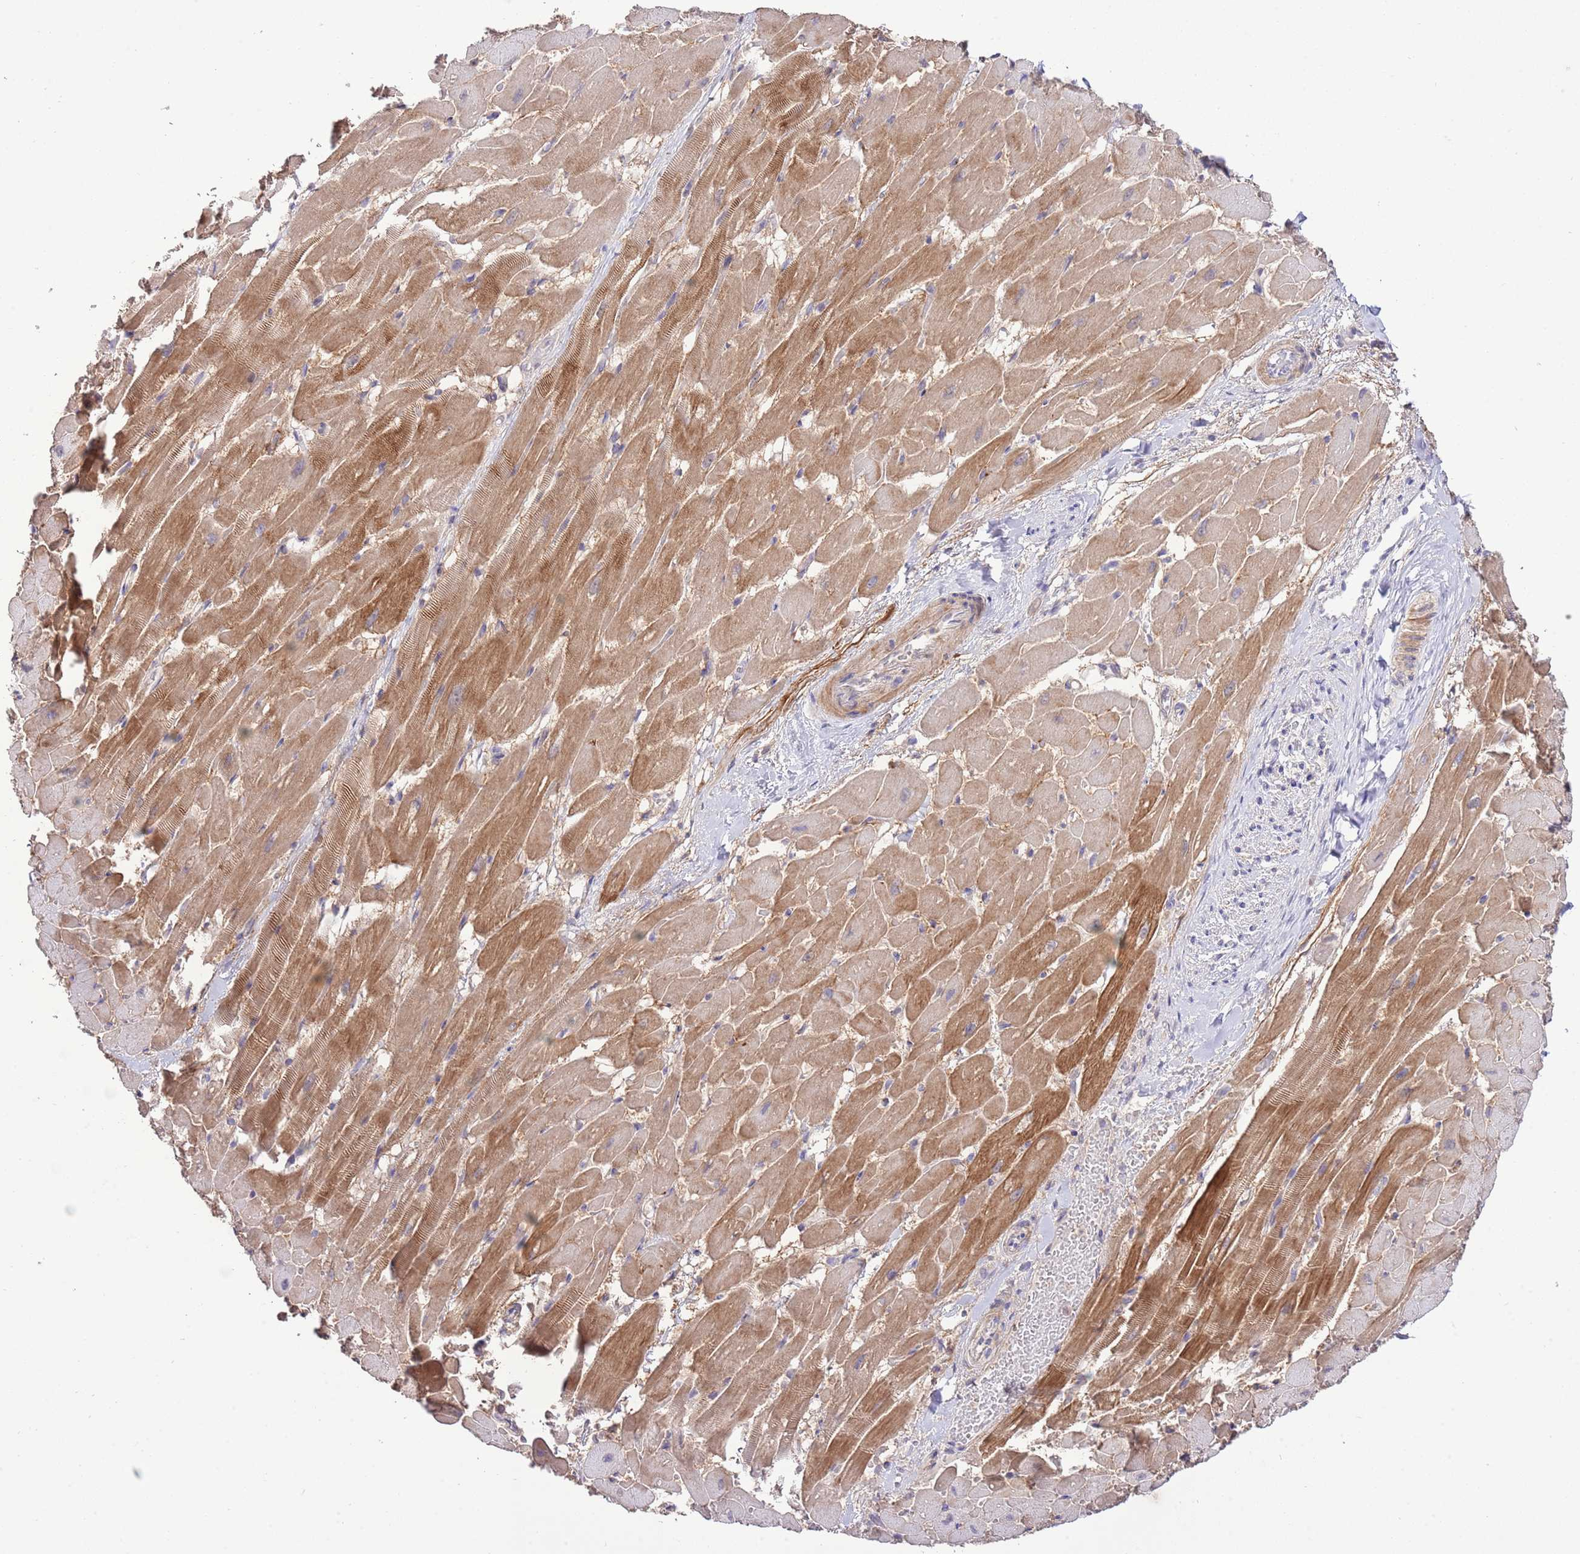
{"staining": {"intensity": "moderate", "quantity": ">75%", "location": "cytoplasmic/membranous"}, "tissue": "heart muscle", "cell_type": "Cardiomyocytes", "image_type": "normal", "snomed": [{"axis": "morphology", "description": "Normal tissue, NOS"}, {"axis": "topography", "description": "Heart"}], "caption": "Protein expression analysis of benign human heart muscle reveals moderate cytoplasmic/membranous staining in approximately >75% of cardiomyocytes.", "gene": "EFHD1", "patient": {"sex": "male", "age": 37}}